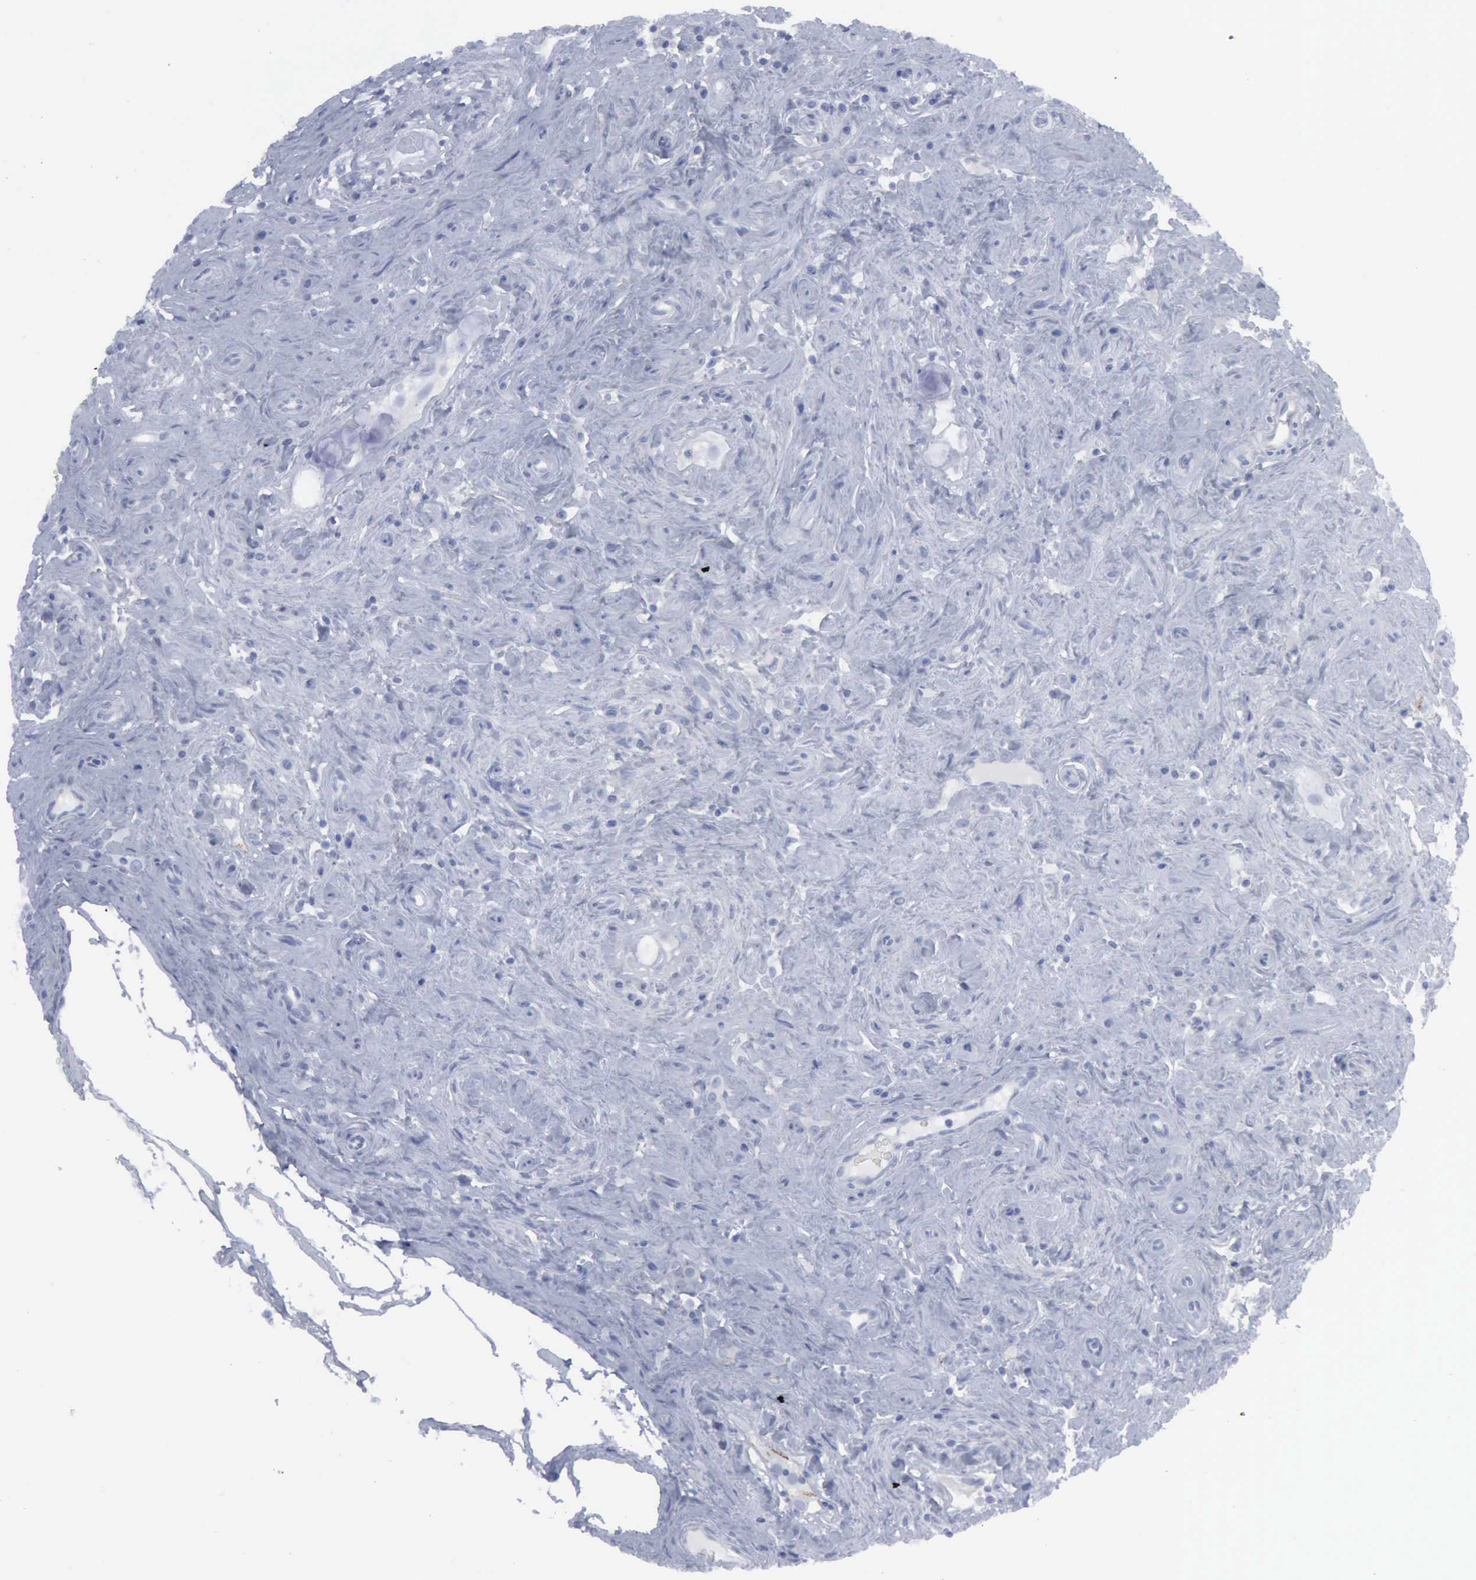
{"staining": {"intensity": "negative", "quantity": "none", "location": "none"}, "tissue": "testis cancer", "cell_type": "Tumor cells", "image_type": "cancer", "snomed": [{"axis": "morphology", "description": "Seminoma, NOS"}, {"axis": "topography", "description": "Testis"}], "caption": "A high-resolution image shows IHC staining of testis cancer, which shows no significant positivity in tumor cells.", "gene": "VCAM1", "patient": {"sex": "male", "age": 32}}